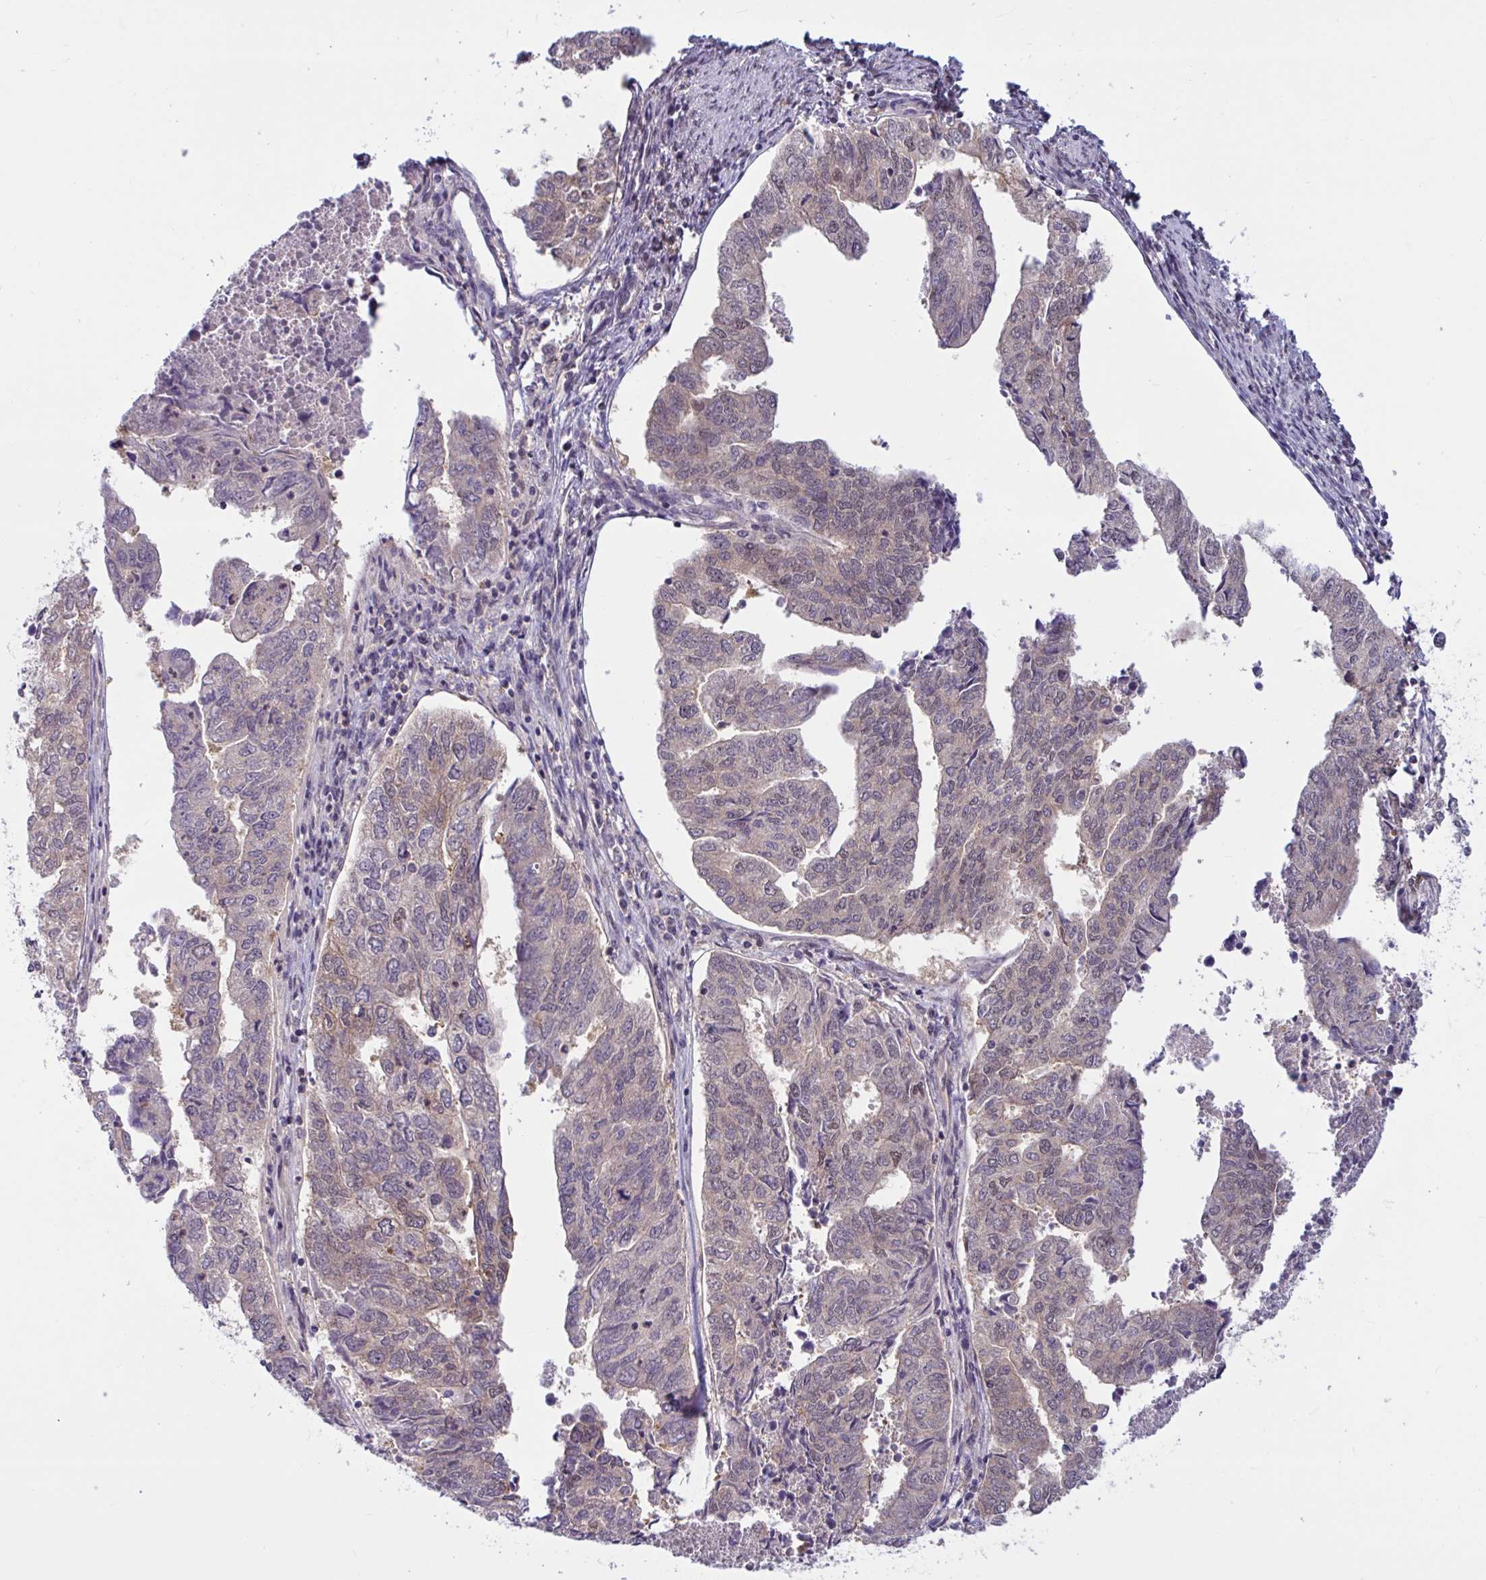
{"staining": {"intensity": "weak", "quantity": "25%-75%", "location": "cytoplasmic/membranous"}, "tissue": "endometrial cancer", "cell_type": "Tumor cells", "image_type": "cancer", "snomed": [{"axis": "morphology", "description": "Adenocarcinoma, NOS"}, {"axis": "topography", "description": "Endometrium"}], "caption": "Weak cytoplasmic/membranous expression is present in approximately 25%-75% of tumor cells in endometrial cancer.", "gene": "TSN", "patient": {"sex": "female", "age": 73}}